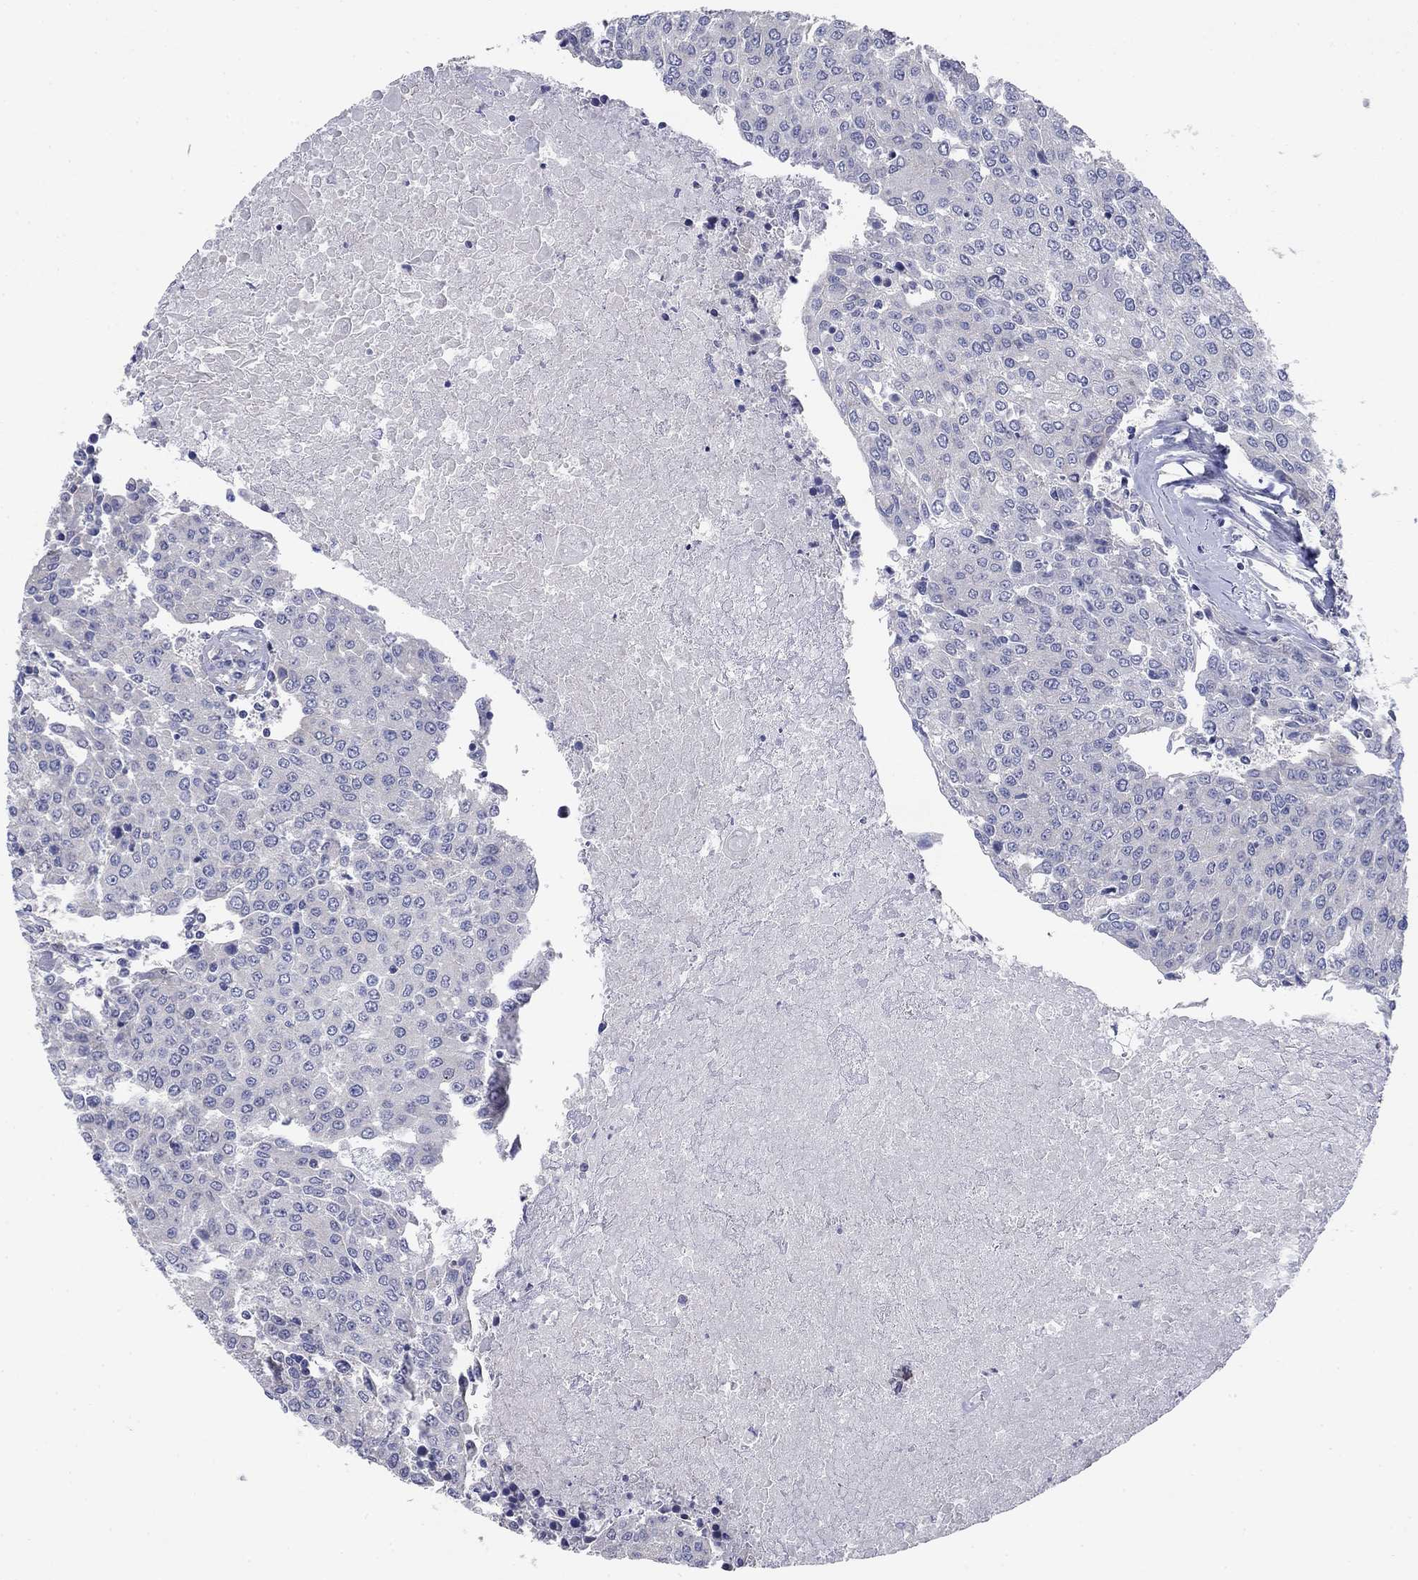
{"staining": {"intensity": "negative", "quantity": "none", "location": "none"}, "tissue": "urothelial cancer", "cell_type": "Tumor cells", "image_type": "cancer", "snomed": [{"axis": "morphology", "description": "Urothelial carcinoma, High grade"}, {"axis": "topography", "description": "Urinary bladder"}], "caption": "This histopathology image is of urothelial carcinoma (high-grade) stained with immunohistochemistry (IHC) to label a protein in brown with the nuclei are counter-stained blue. There is no positivity in tumor cells. (DAB (3,3'-diaminobenzidine) immunohistochemistry, high magnification).", "gene": "GRK7", "patient": {"sex": "female", "age": 85}}